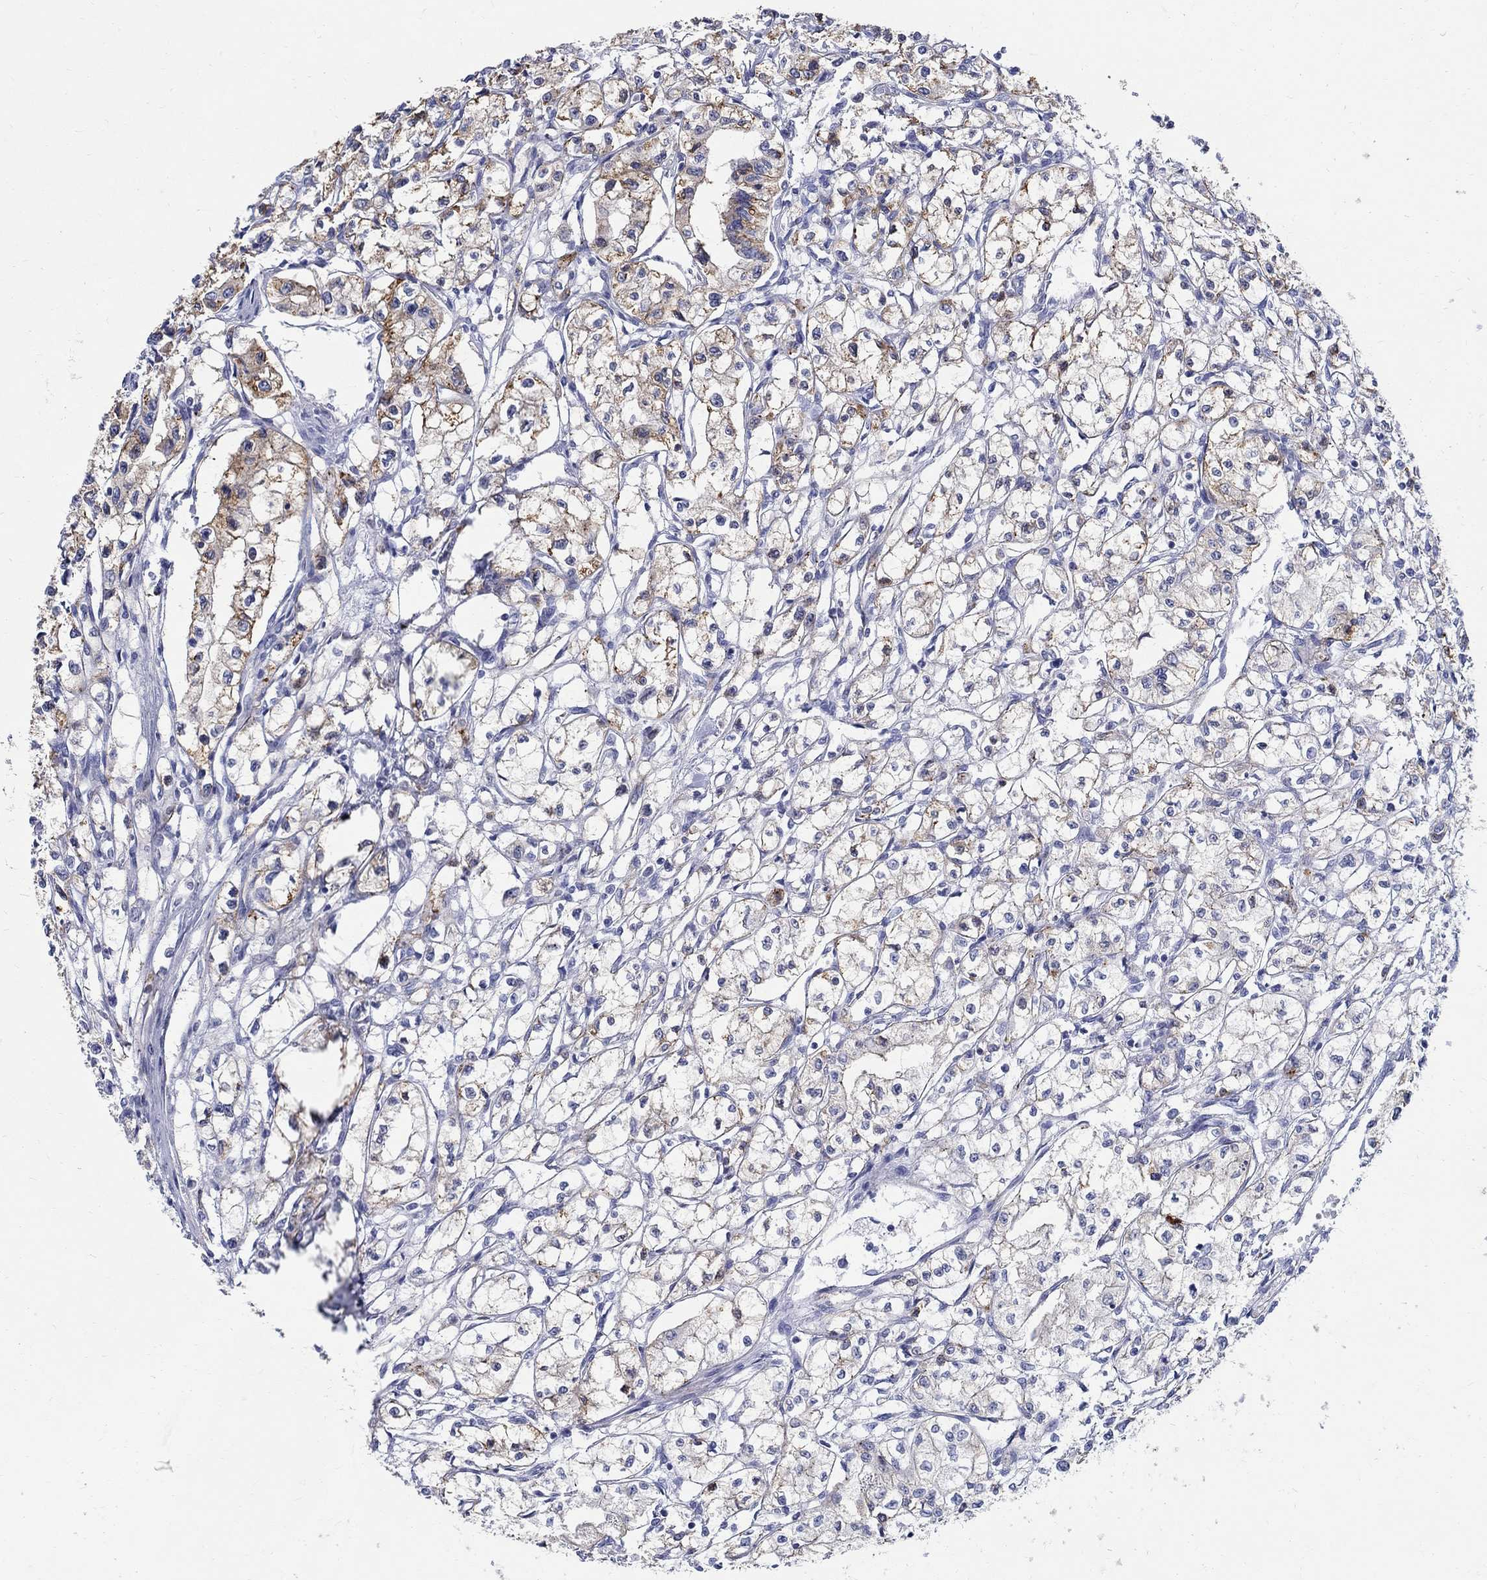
{"staining": {"intensity": "moderate", "quantity": "25%-75%", "location": "cytoplasmic/membranous"}, "tissue": "renal cancer", "cell_type": "Tumor cells", "image_type": "cancer", "snomed": [{"axis": "morphology", "description": "Adenocarcinoma, NOS"}, {"axis": "topography", "description": "Kidney"}], "caption": "This micrograph displays immunohistochemistry staining of renal cancer (adenocarcinoma), with medium moderate cytoplasmic/membranous staining in about 25%-75% of tumor cells.", "gene": "SOX2", "patient": {"sex": "male", "age": 56}}